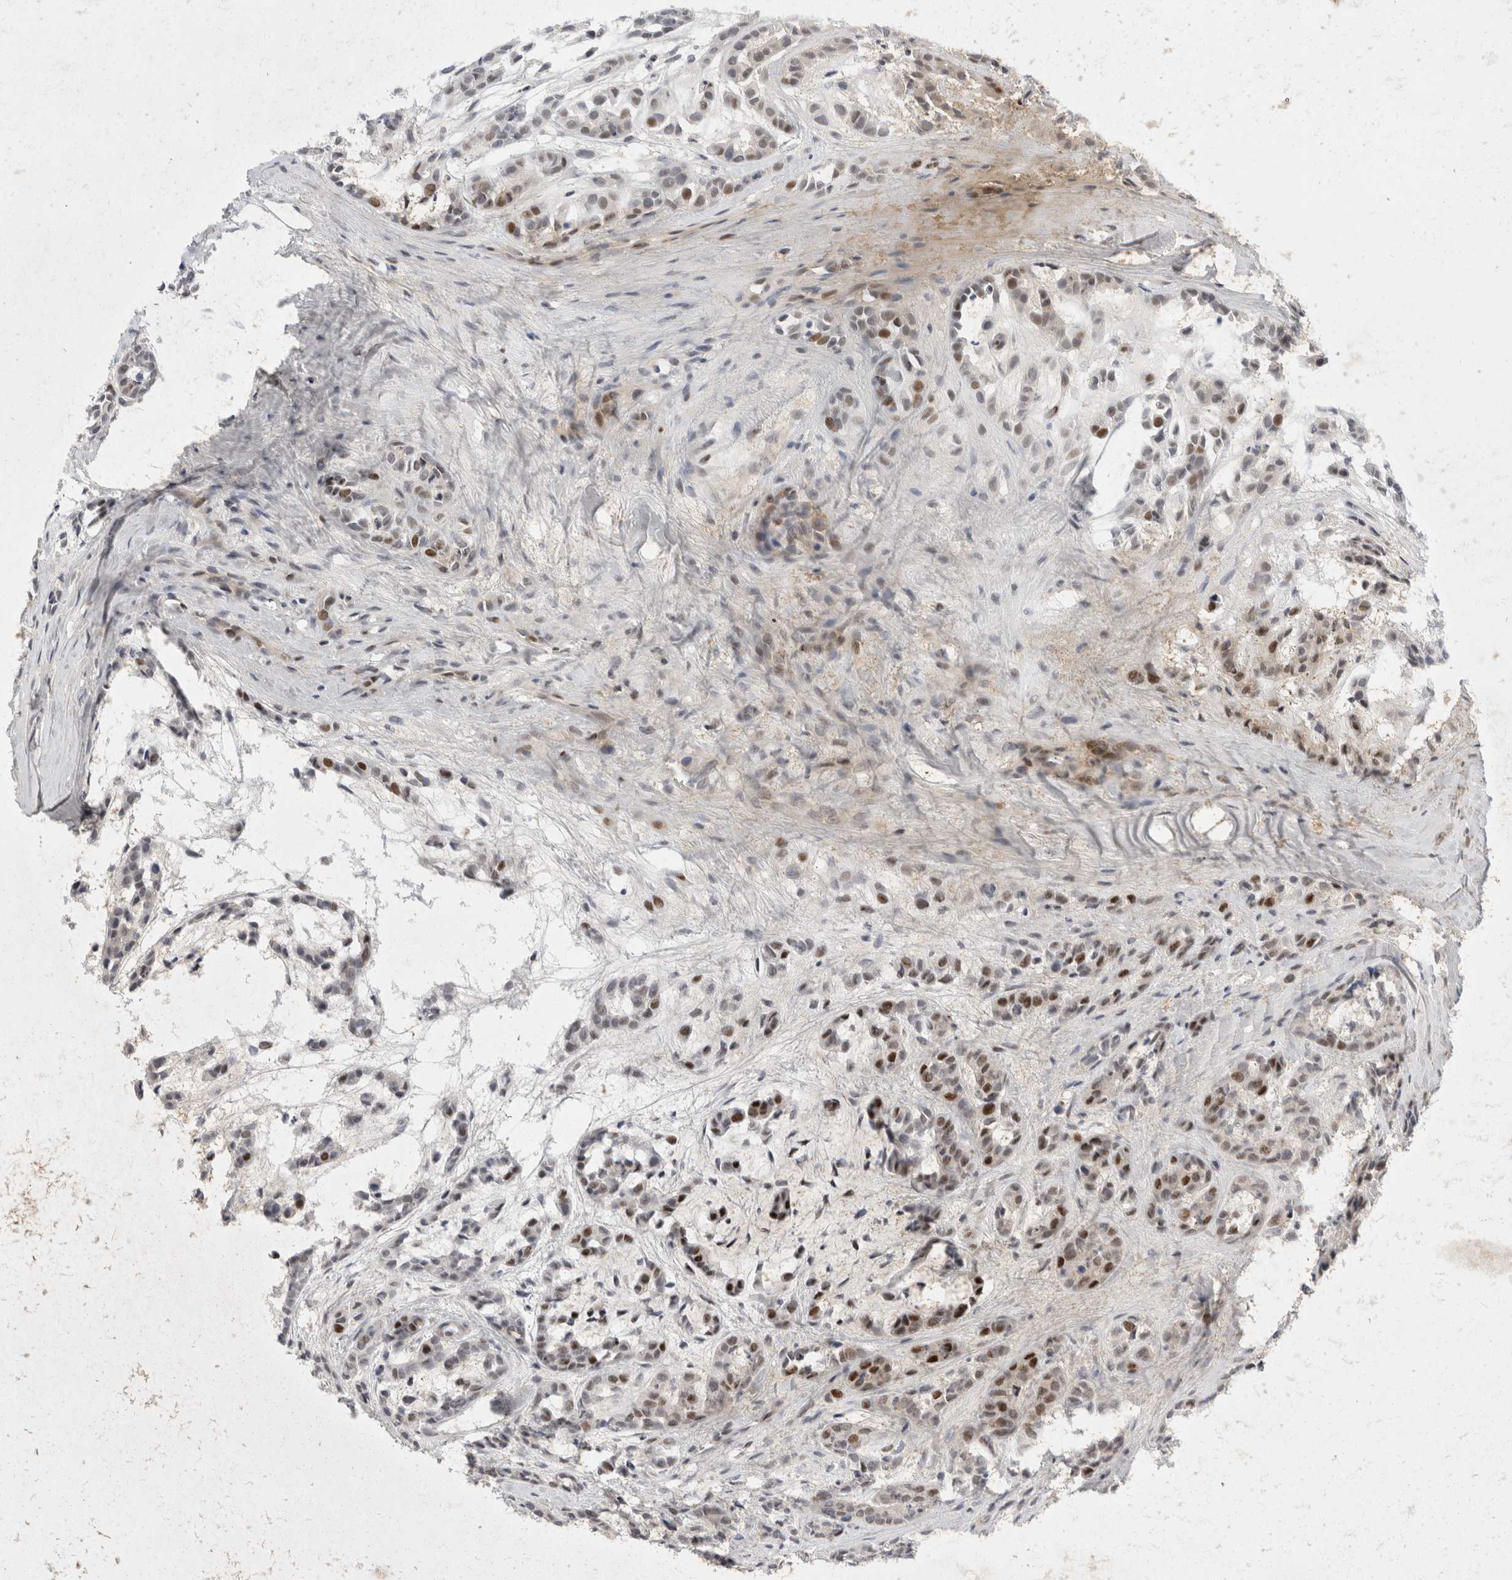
{"staining": {"intensity": "moderate", "quantity": "25%-75%", "location": "nuclear"}, "tissue": "head and neck cancer", "cell_type": "Tumor cells", "image_type": "cancer", "snomed": [{"axis": "morphology", "description": "Adenocarcinoma, NOS"}, {"axis": "morphology", "description": "Adenoma, NOS"}, {"axis": "topography", "description": "Head-Neck"}], "caption": "Head and neck cancer stained with IHC reveals moderate nuclear positivity in approximately 25%-75% of tumor cells. The staining is performed using DAB (3,3'-diaminobenzidine) brown chromogen to label protein expression. The nuclei are counter-stained blue using hematoxylin.", "gene": "TOM1L2", "patient": {"sex": "female", "age": 55}}